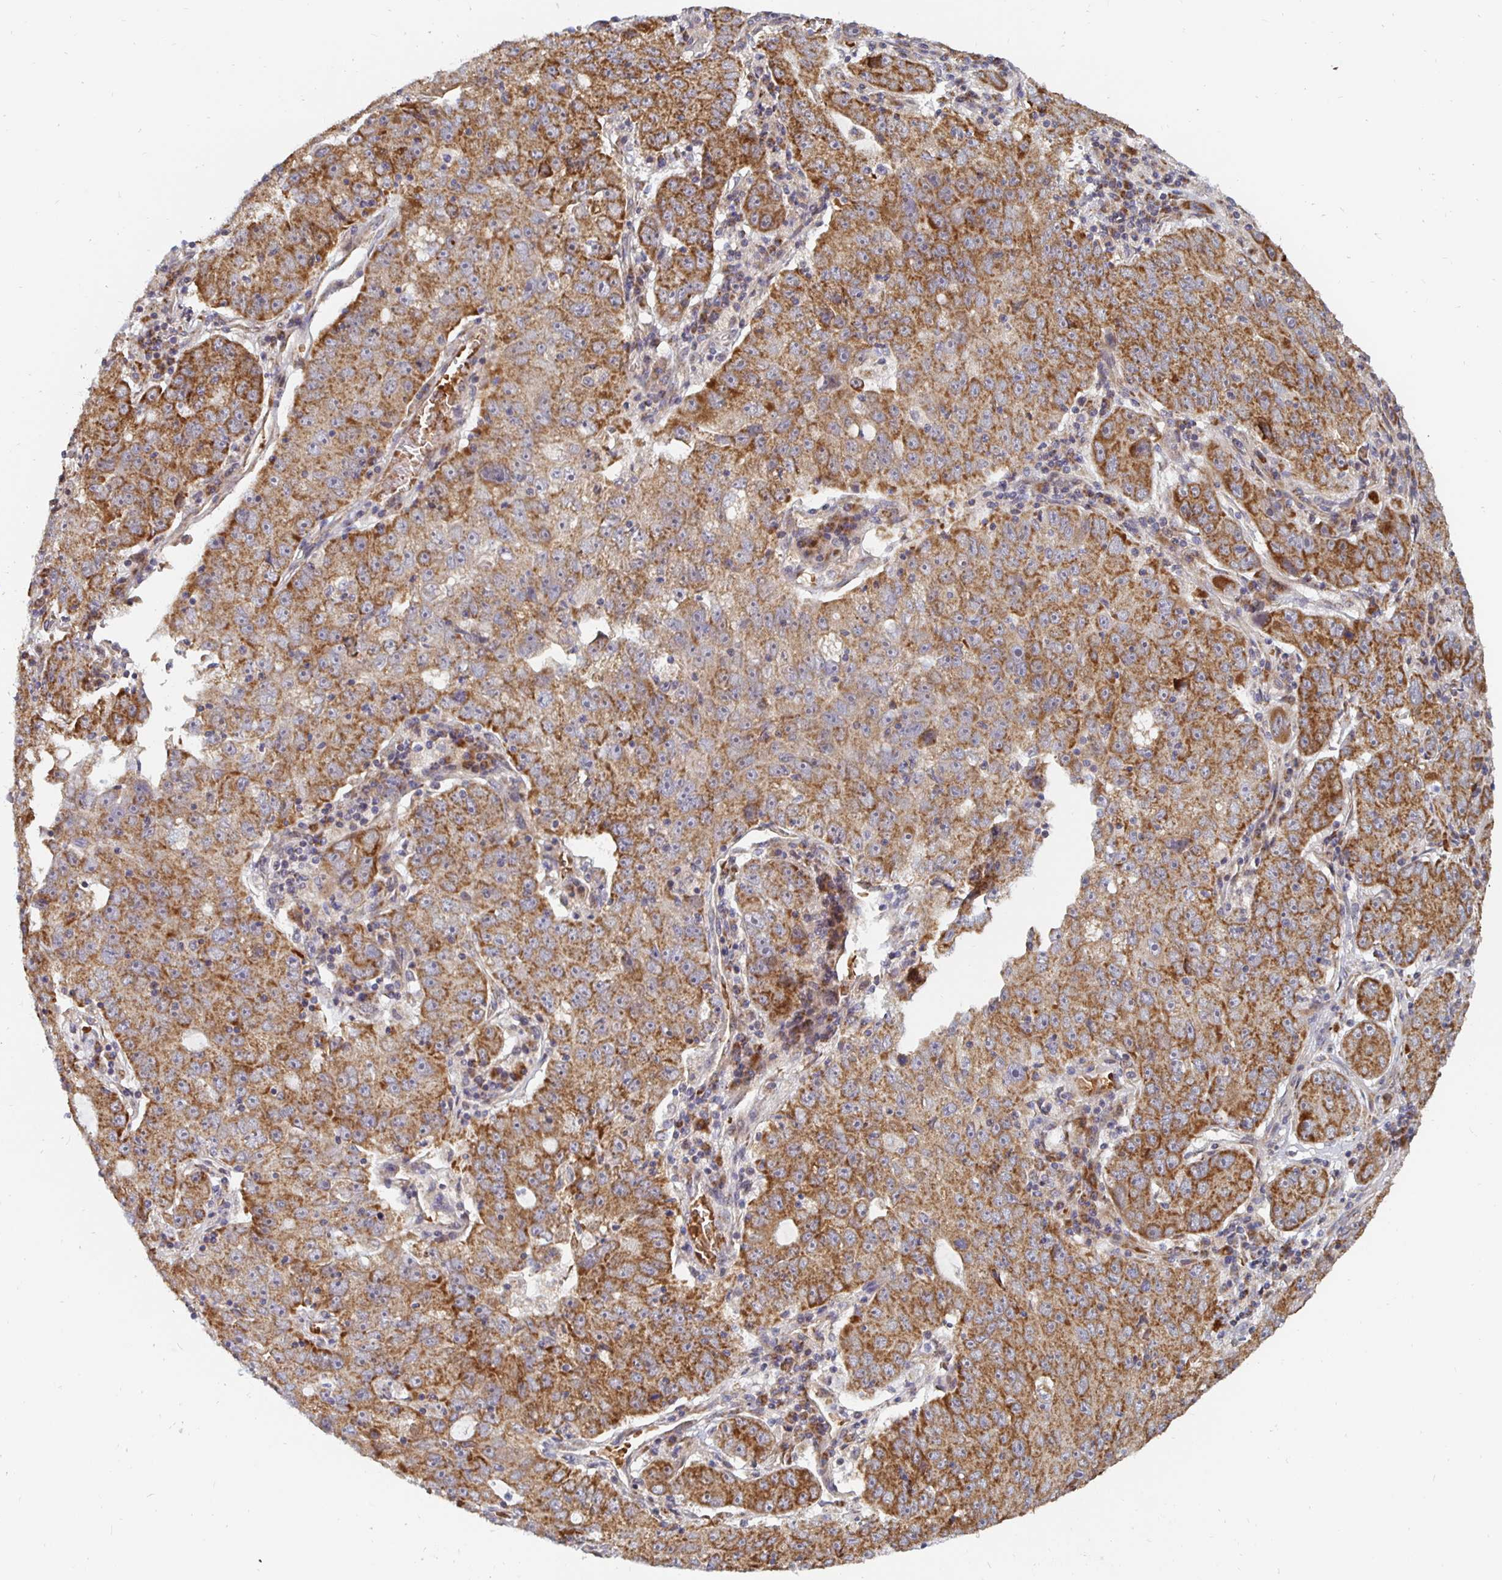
{"staining": {"intensity": "strong", "quantity": ">75%", "location": "cytoplasmic/membranous"}, "tissue": "lung cancer", "cell_type": "Tumor cells", "image_type": "cancer", "snomed": [{"axis": "morphology", "description": "Normal morphology"}, {"axis": "morphology", "description": "Adenocarcinoma, NOS"}, {"axis": "topography", "description": "Lymph node"}, {"axis": "topography", "description": "Lung"}], "caption": "Strong cytoplasmic/membranous expression for a protein is seen in approximately >75% of tumor cells of lung adenocarcinoma using immunohistochemistry (IHC).", "gene": "MRPL28", "patient": {"sex": "female", "age": 57}}